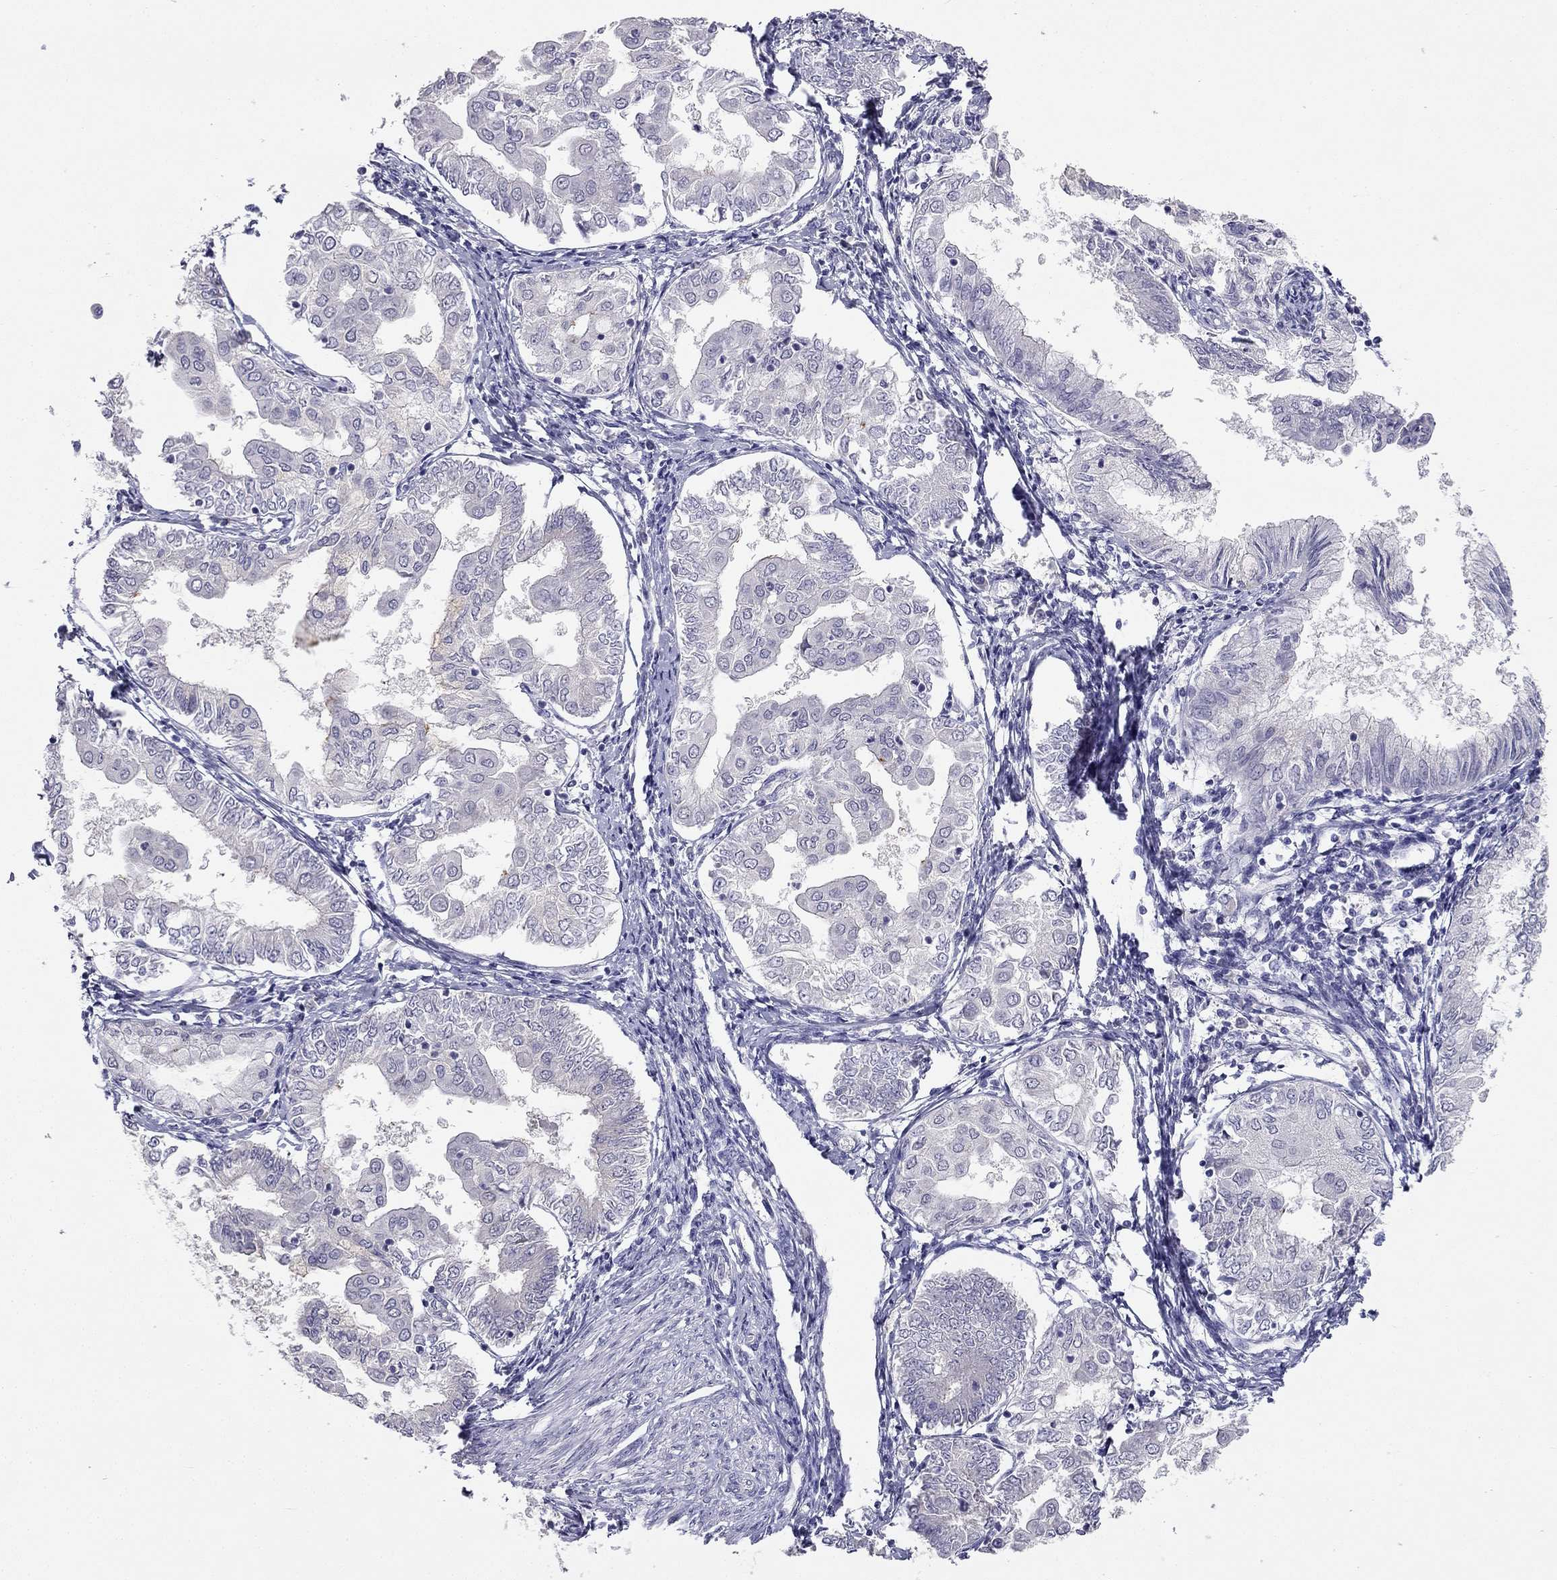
{"staining": {"intensity": "negative", "quantity": "none", "location": "none"}, "tissue": "endometrial cancer", "cell_type": "Tumor cells", "image_type": "cancer", "snomed": [{"axis": "morphology", "description": "Adenocarcinoma, NOS"}, {"axis": "topography", "description": "Endometrium"}], "caption": "The histopathology image exhibits no significant expression in tumor cells of adenocarcinoma (endometrial). Brightfield microscopy of IHC stained with DAB (3,3'-diaminobenzidine) (brown) and hematoxylin (blue), captured at high magnification.", "gene": "C16orf89", "patient": {"sex": "female", "age": 68}}